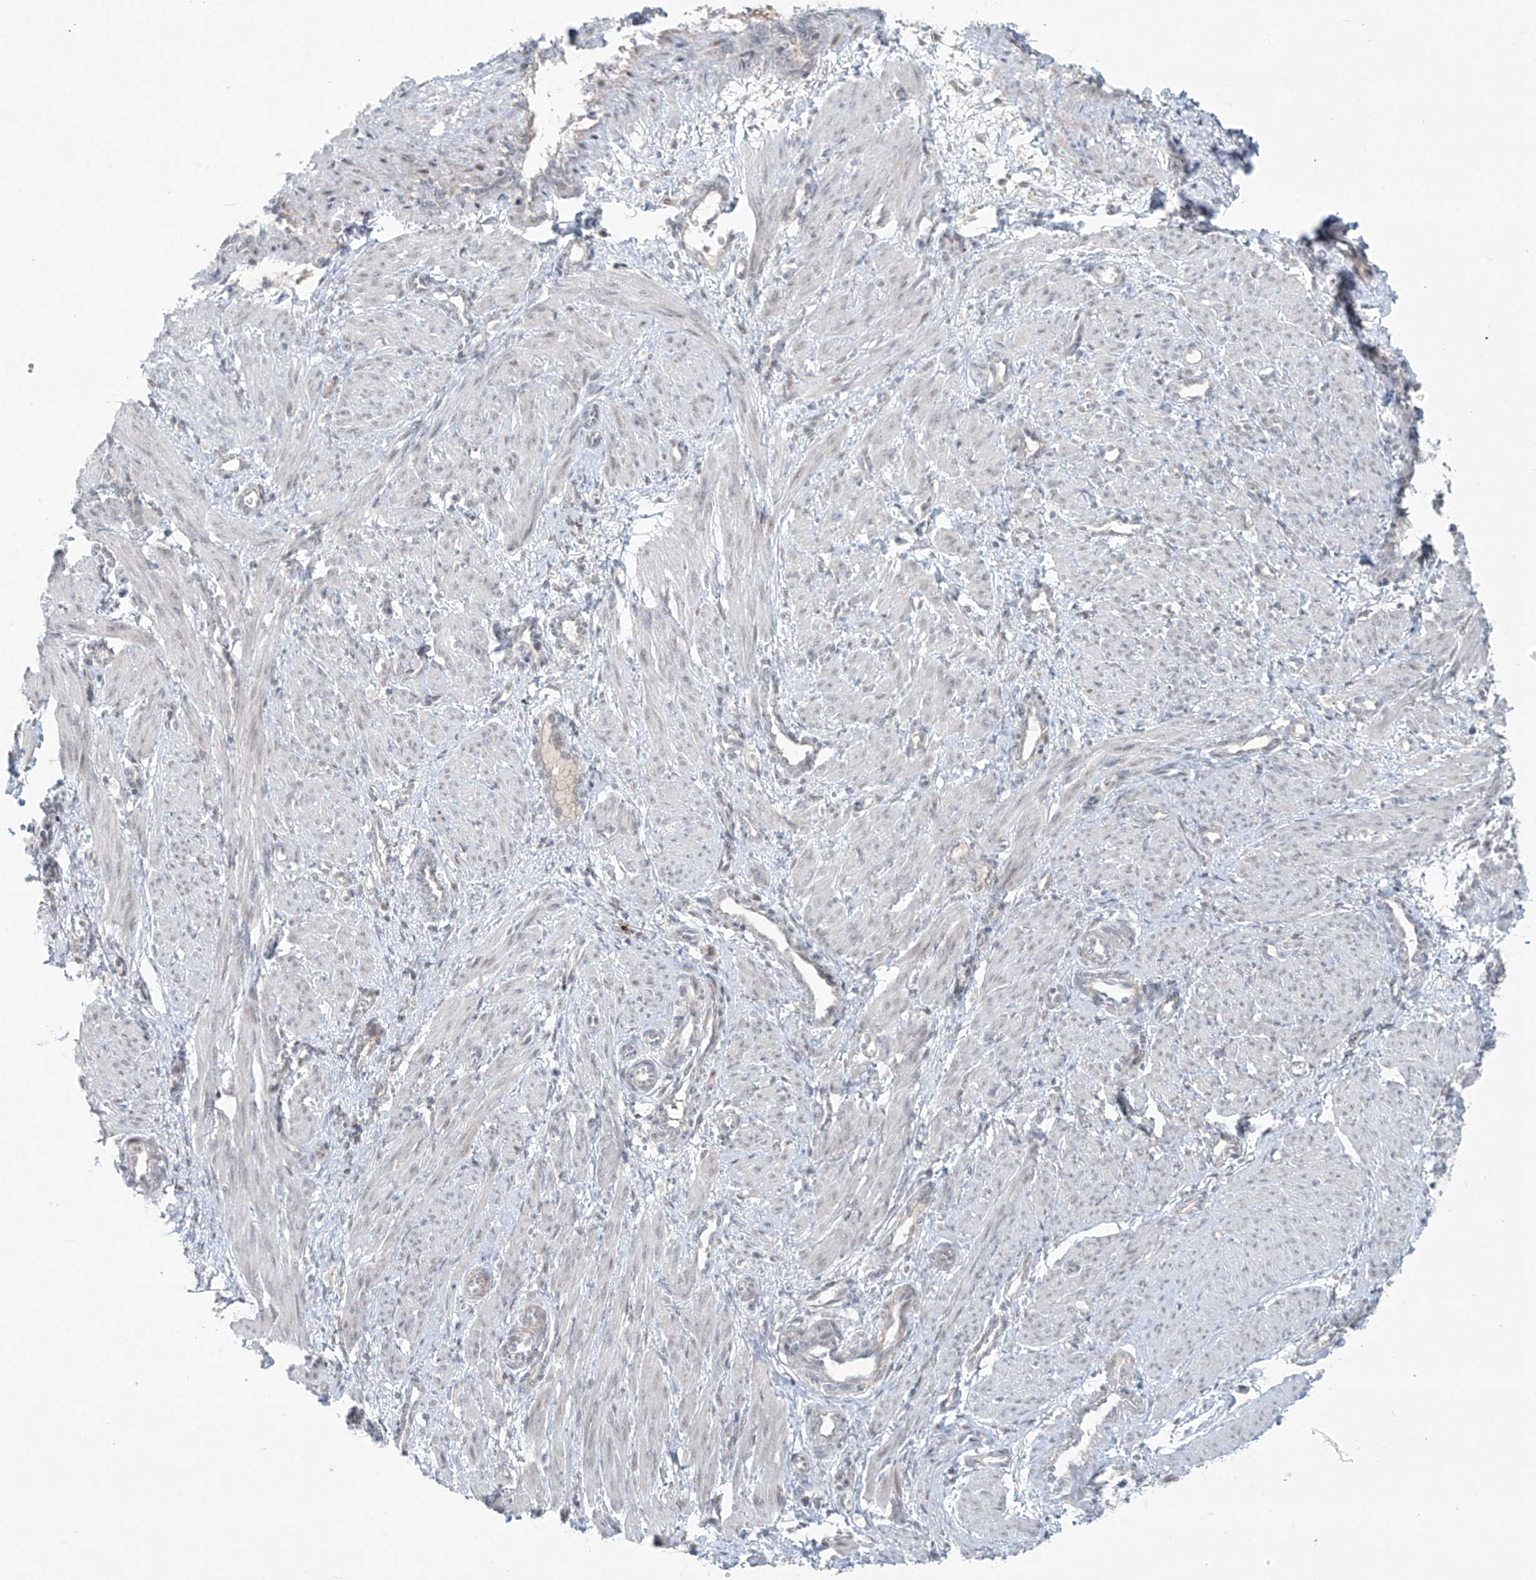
{"staining": {"intensity": "negative", "quantity": "none", "location": "none"}, "tissue": "smooth muscle", "cell_type": "Smooth muscle cells", "image_type": "normal", "snomed": [{"axis": "morphology", "description": "Normal tissue, NOS"}, {"axis": "topography", "description": "Endometrium"}], "caption": "The photomicrograph demonstrates no staining of smooth muscle cells in benign smooth muscle. (IHC, brightfield microscopy, high magnification).", "gene": "PPAT", "patient": {"sex": "female", "age": 33}}